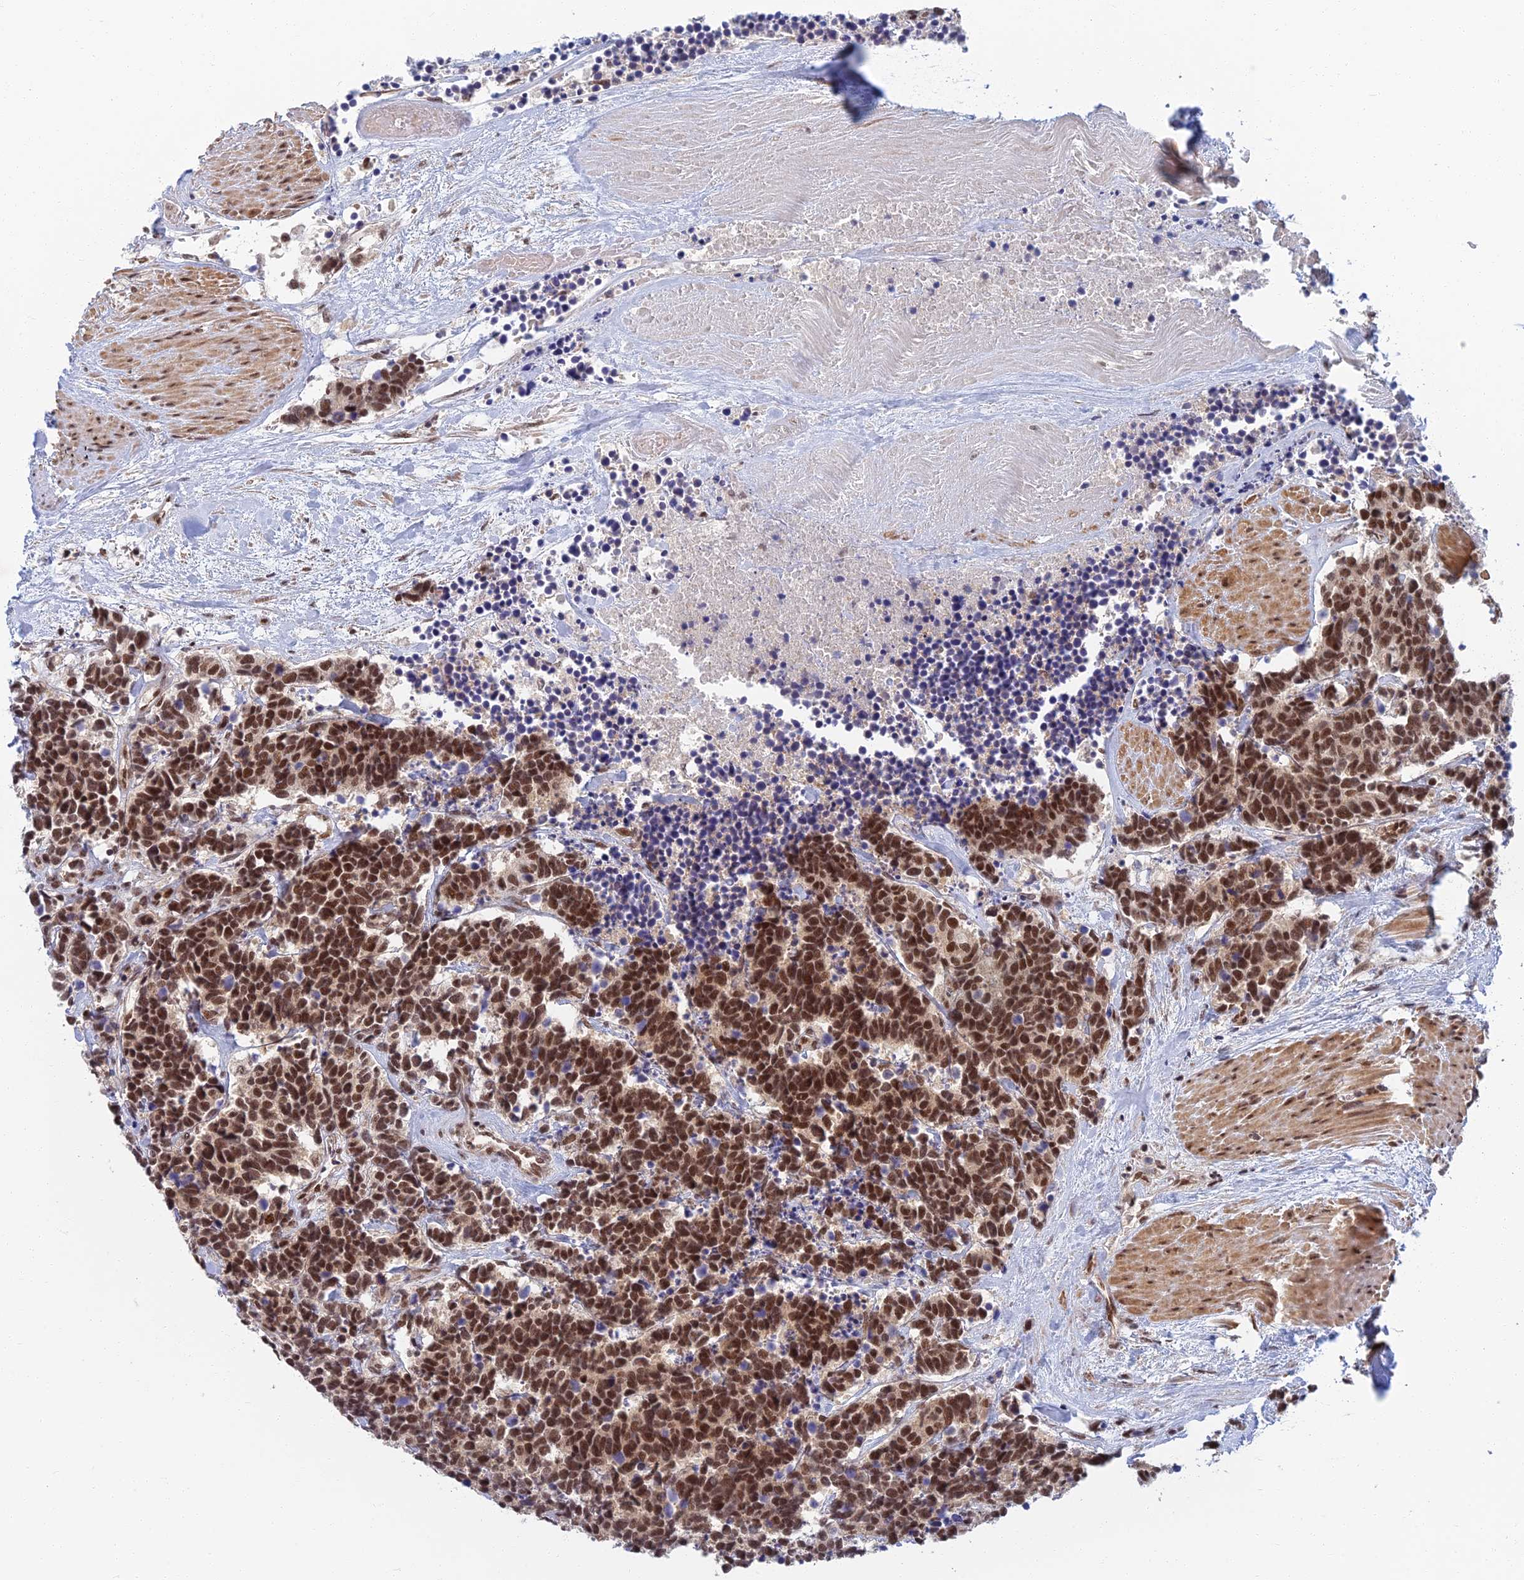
{"staining": {"intensity": "strong", "quantity": ">75%", "location": "nuclear"}, "tissue": "carcinoid", "cell_type": "Tumor cells", "image_type": "cancer", "snomed": [{"axis": "morphology", "description": "Carcinoma, NOS"}, {"axis": "morphology", "description": "Carcinoid, malignant, NOS"}, {"axis": "topography", "description": "Urinary bladder"}], "caption": "This histopathology image exhibits carcinoid stained with immunohistochemistry to label a protein in brown. The nuclear of tumor cells show strong positivity for the protein. Nuclei are counter-stained blue.", "gene": "TCEA2", "patient": {"sex": "male", "age": 57}}